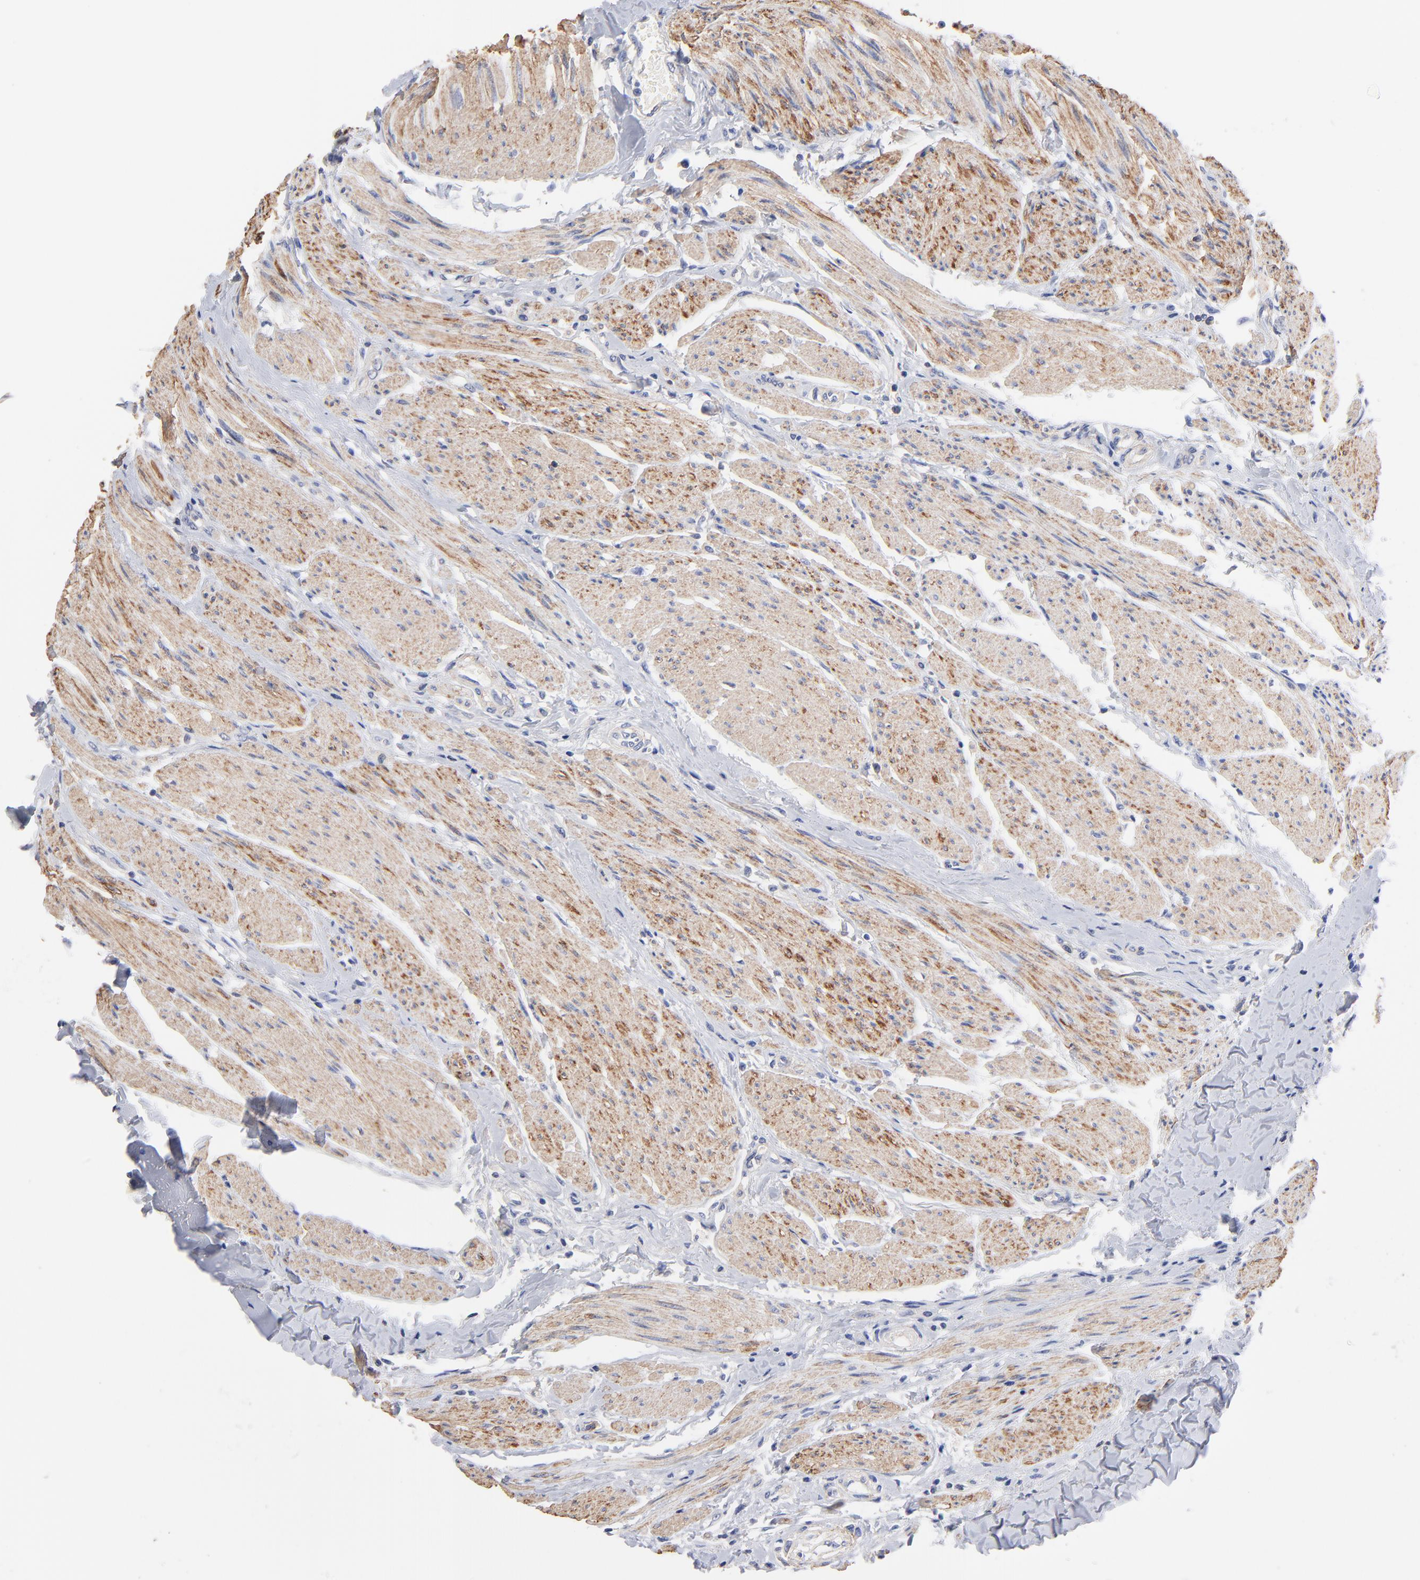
{"staining": {"intensity": "weak", "quantity": "<25%", "location": "cytoplasmic/membranous"}, "tissue": "urothelial cancer", "cell_type": "Tumor cells", "image_type": "cancer", "snomed": [{"axis": "morphology", "description": "Urothelial carcinoma, High grade"}, {"axis": "topography", "description": "Urinary bladder"}], "caption": "IHC photomicrograph of high-grade urothelial carcinoma stained for a protein (brown), which shows no staining in tumor cells.", "gene": "ASL", "patient": {"sex": "male", "age": 66}}